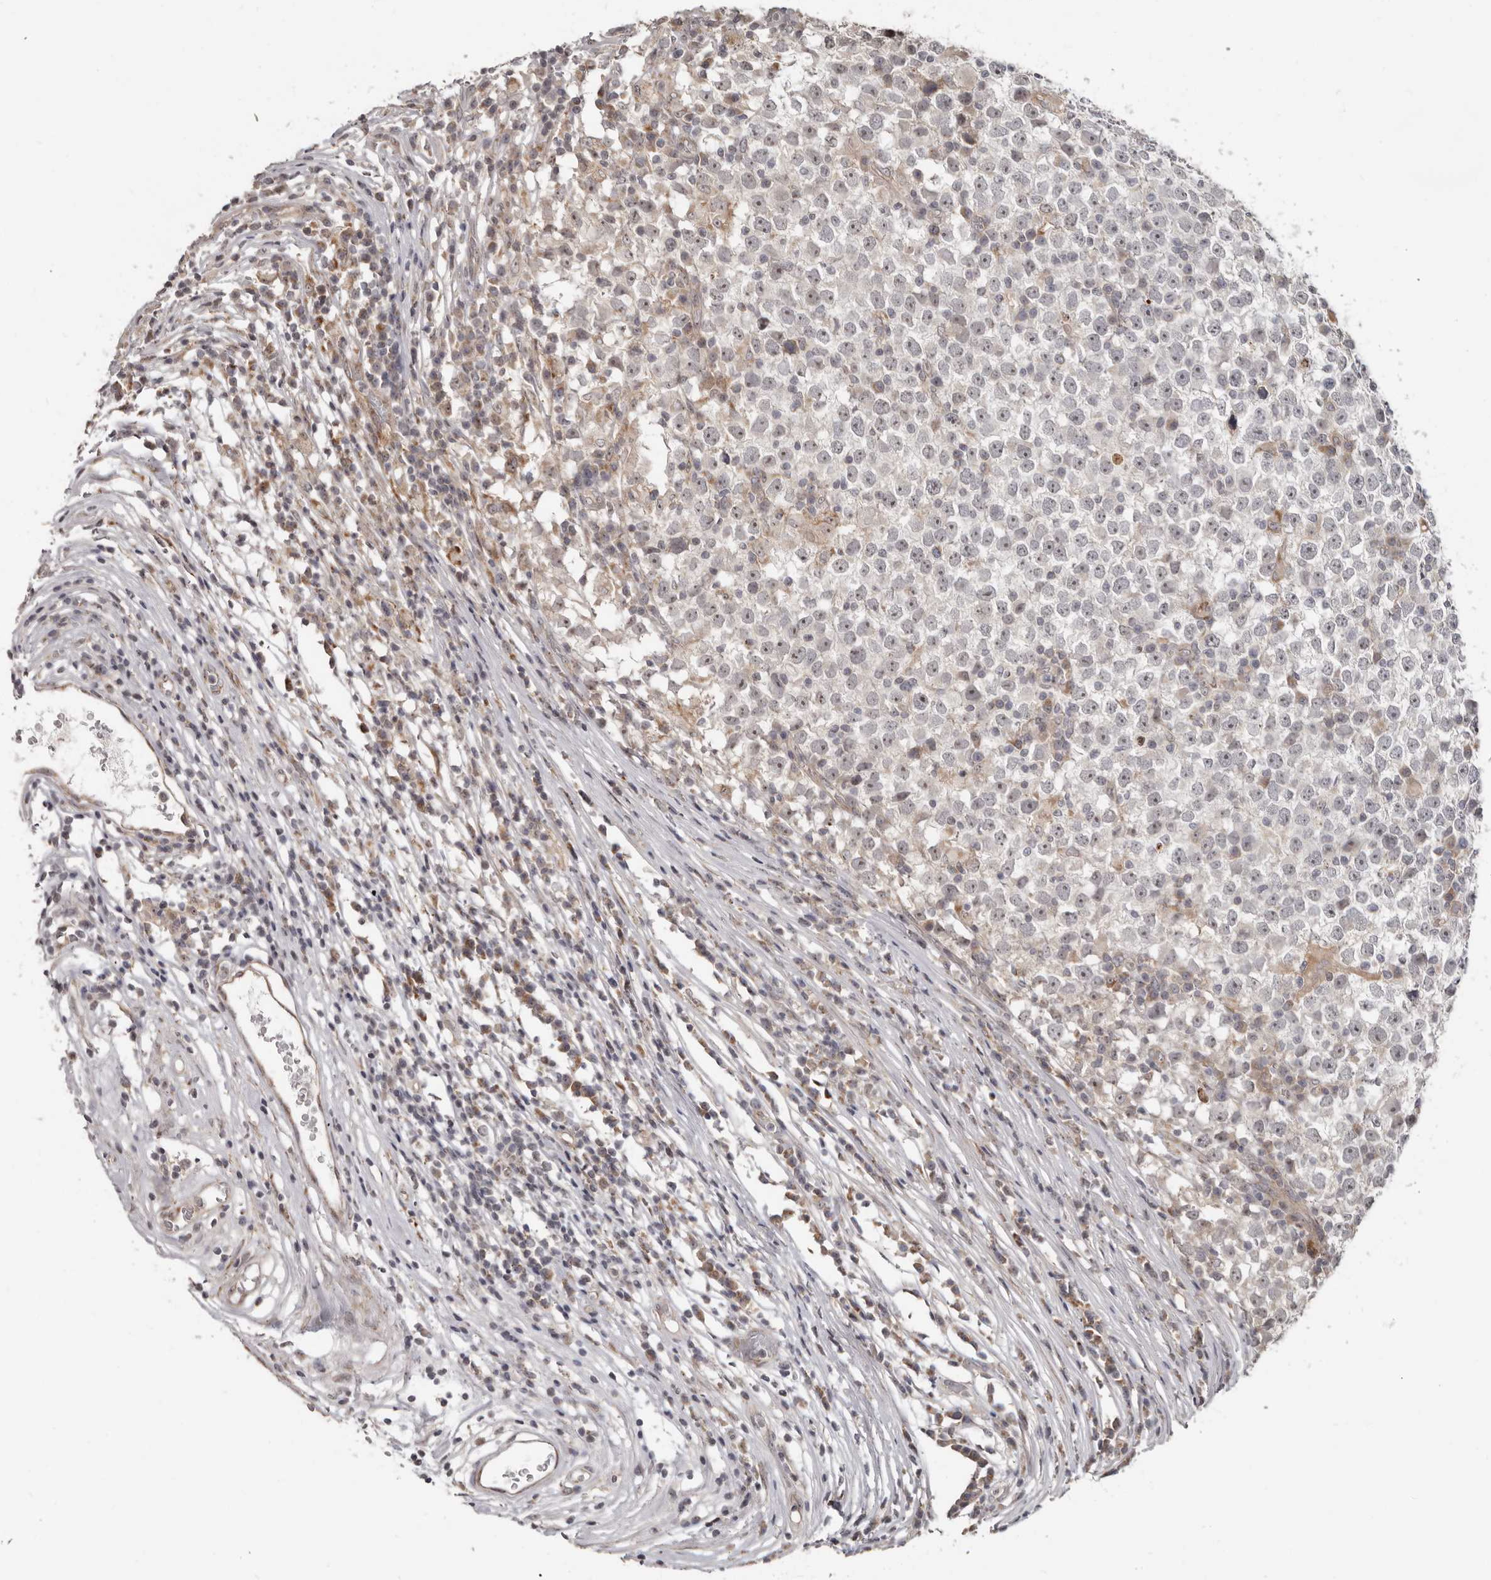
{"staining": {"intensity": "negative", "quantity": "none", "location": "none"}, "tissue": "testis cancer", "cell_type": "Tumor cells", "image_type": "cancer", "snomed": [{"axis": "morphology", "description": "Seminoma, NOS"}, {"axis": "topography", "description": "Testis"}], "caption": "High power microscopy photomicrograph of an immunohistochemistry (IHC) image of testis seminoma, revealing no significant staining in tumor cells. The staining was performed using DAB (3,3'-diaminobenzidine) to visualize the protein expression in brown, while the nuclei were stained in blue with hematoxylin (Magnification: 20x).", "gene": "BAD", "patient": {"sex": "male", "age": 65}}